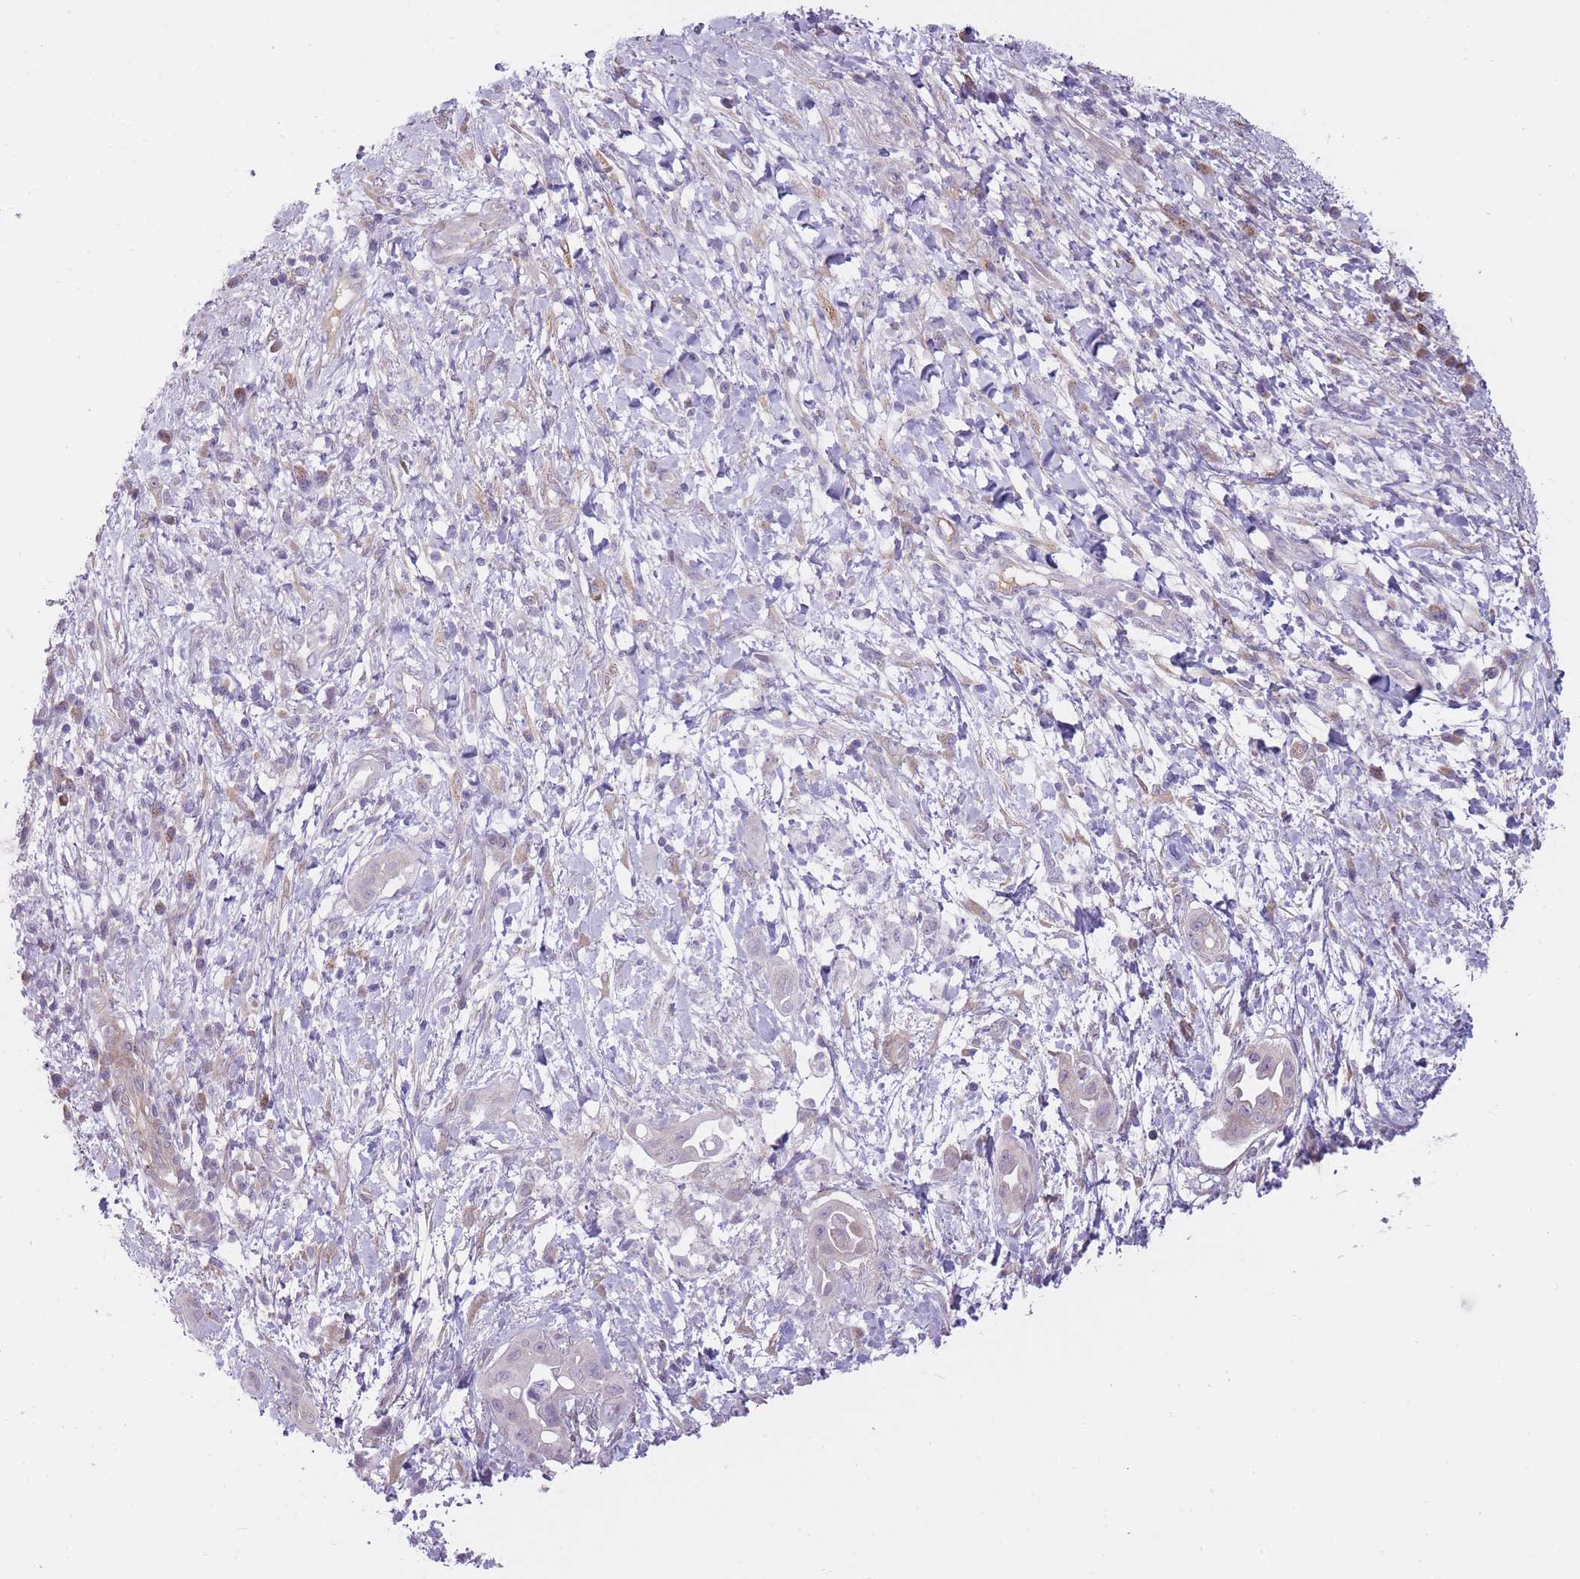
{"staining": {"intensity": "negative", "quantity": "none", "location": "none"}, "tissue": "pancreatic cancer", "cell_type": "Tumor cells", "image_type": "cancer", "snomed": [{"axis": "morphology", "description": "Adenocarcinoma, NOS"}, {"axis": "topography", "description": "Pancreas"}], "caption": "Immunohistochemical staining of human pancreatic adenocarcinoma shows no significant staining in tumor cells.", "gene": "PGRMC2", "patient": {"sex": "male", "age": 68}}